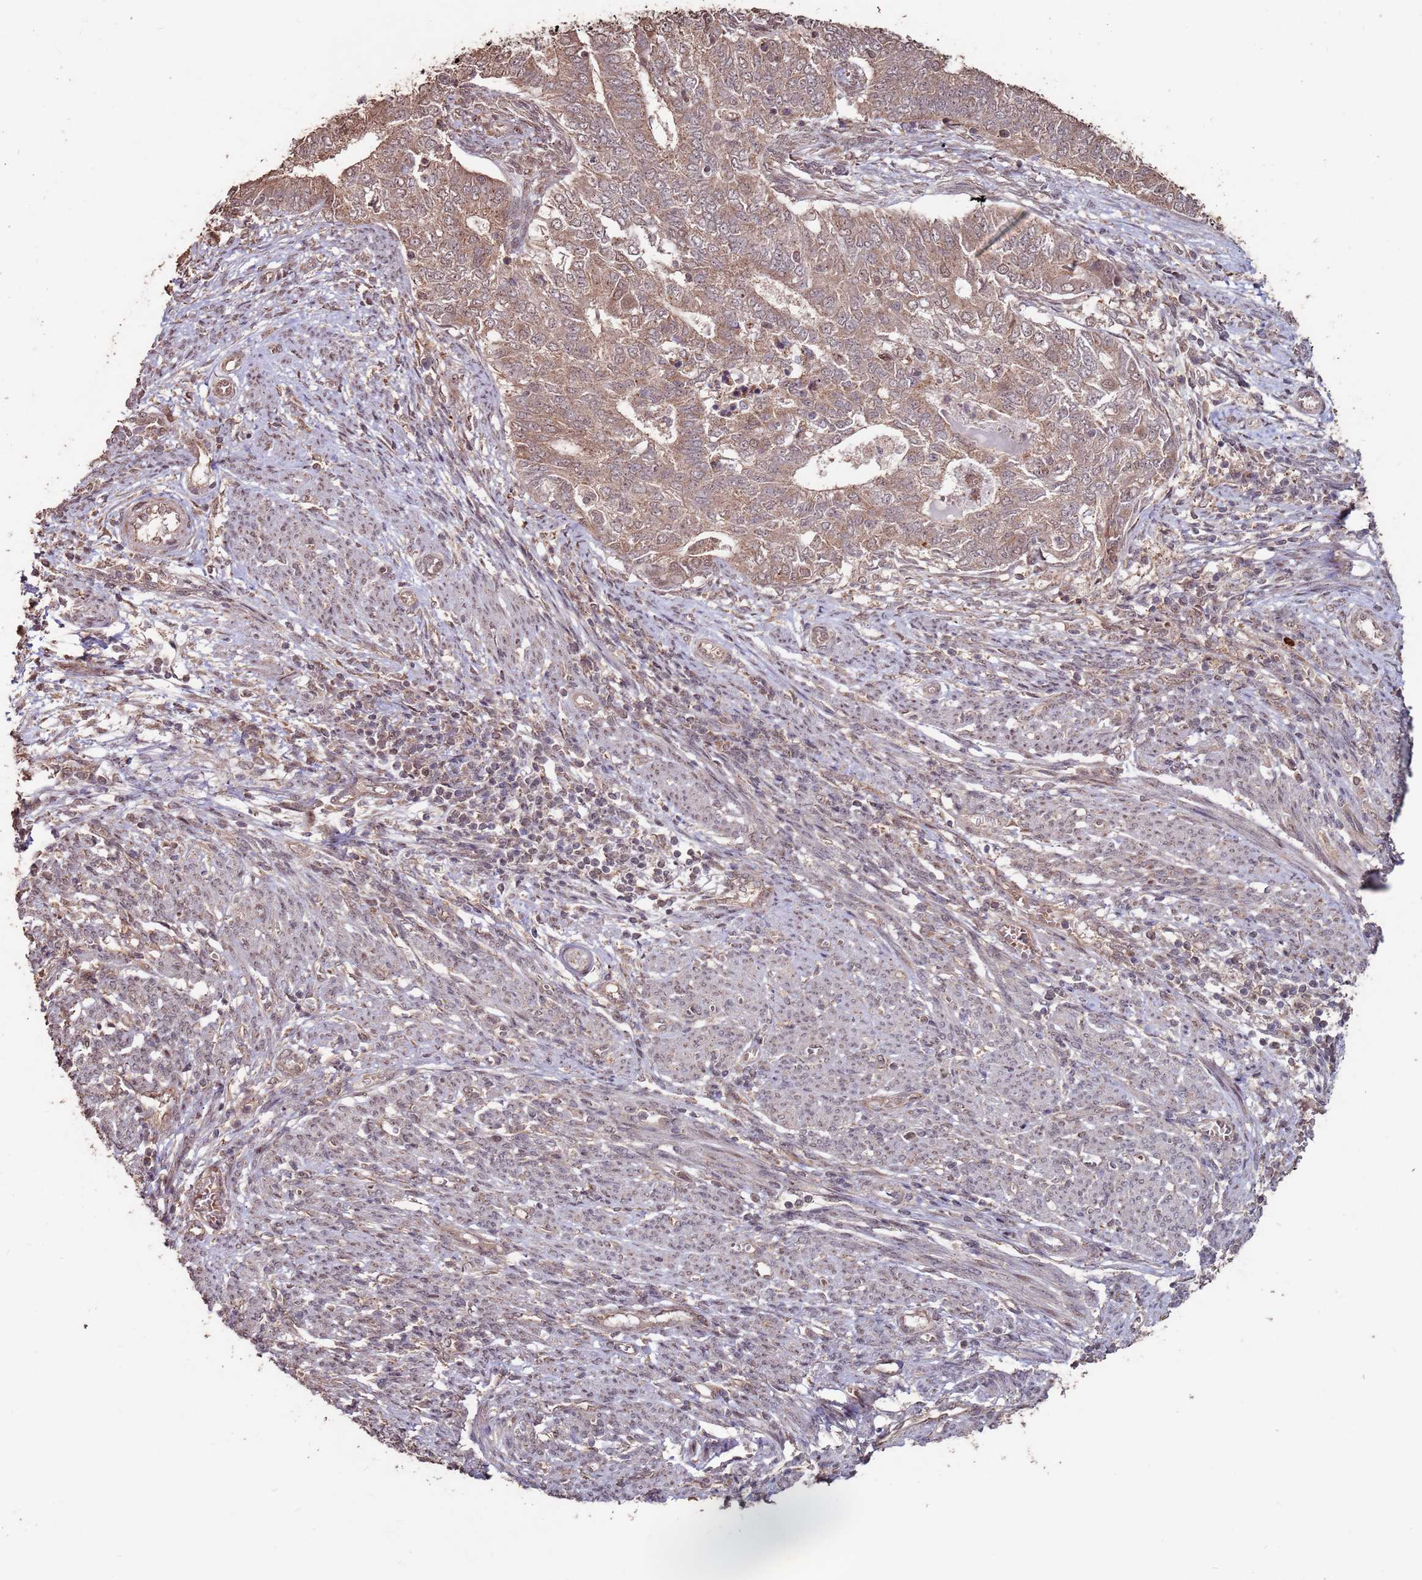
{"staining": {"intensity": "moderate", "quantity": ">75%", "location": "cytoplasmic/membranous"}, "tissue": "endometrial cancer", "cell_type": "Tumor cells", "image_type": "cancer", "snomed": [{"axis": "morphology", "description": "Adenocarcinoma, NOS"}, {"axis": "topography", "description": "Endometrium"}], "caption": "A brown stain shows moderate cytoplasmic/membranous expression of a protein in human endometrial cancer tumor cells.", "gene": "PRR7", "patient": {"sex": "female", "age": 62}}